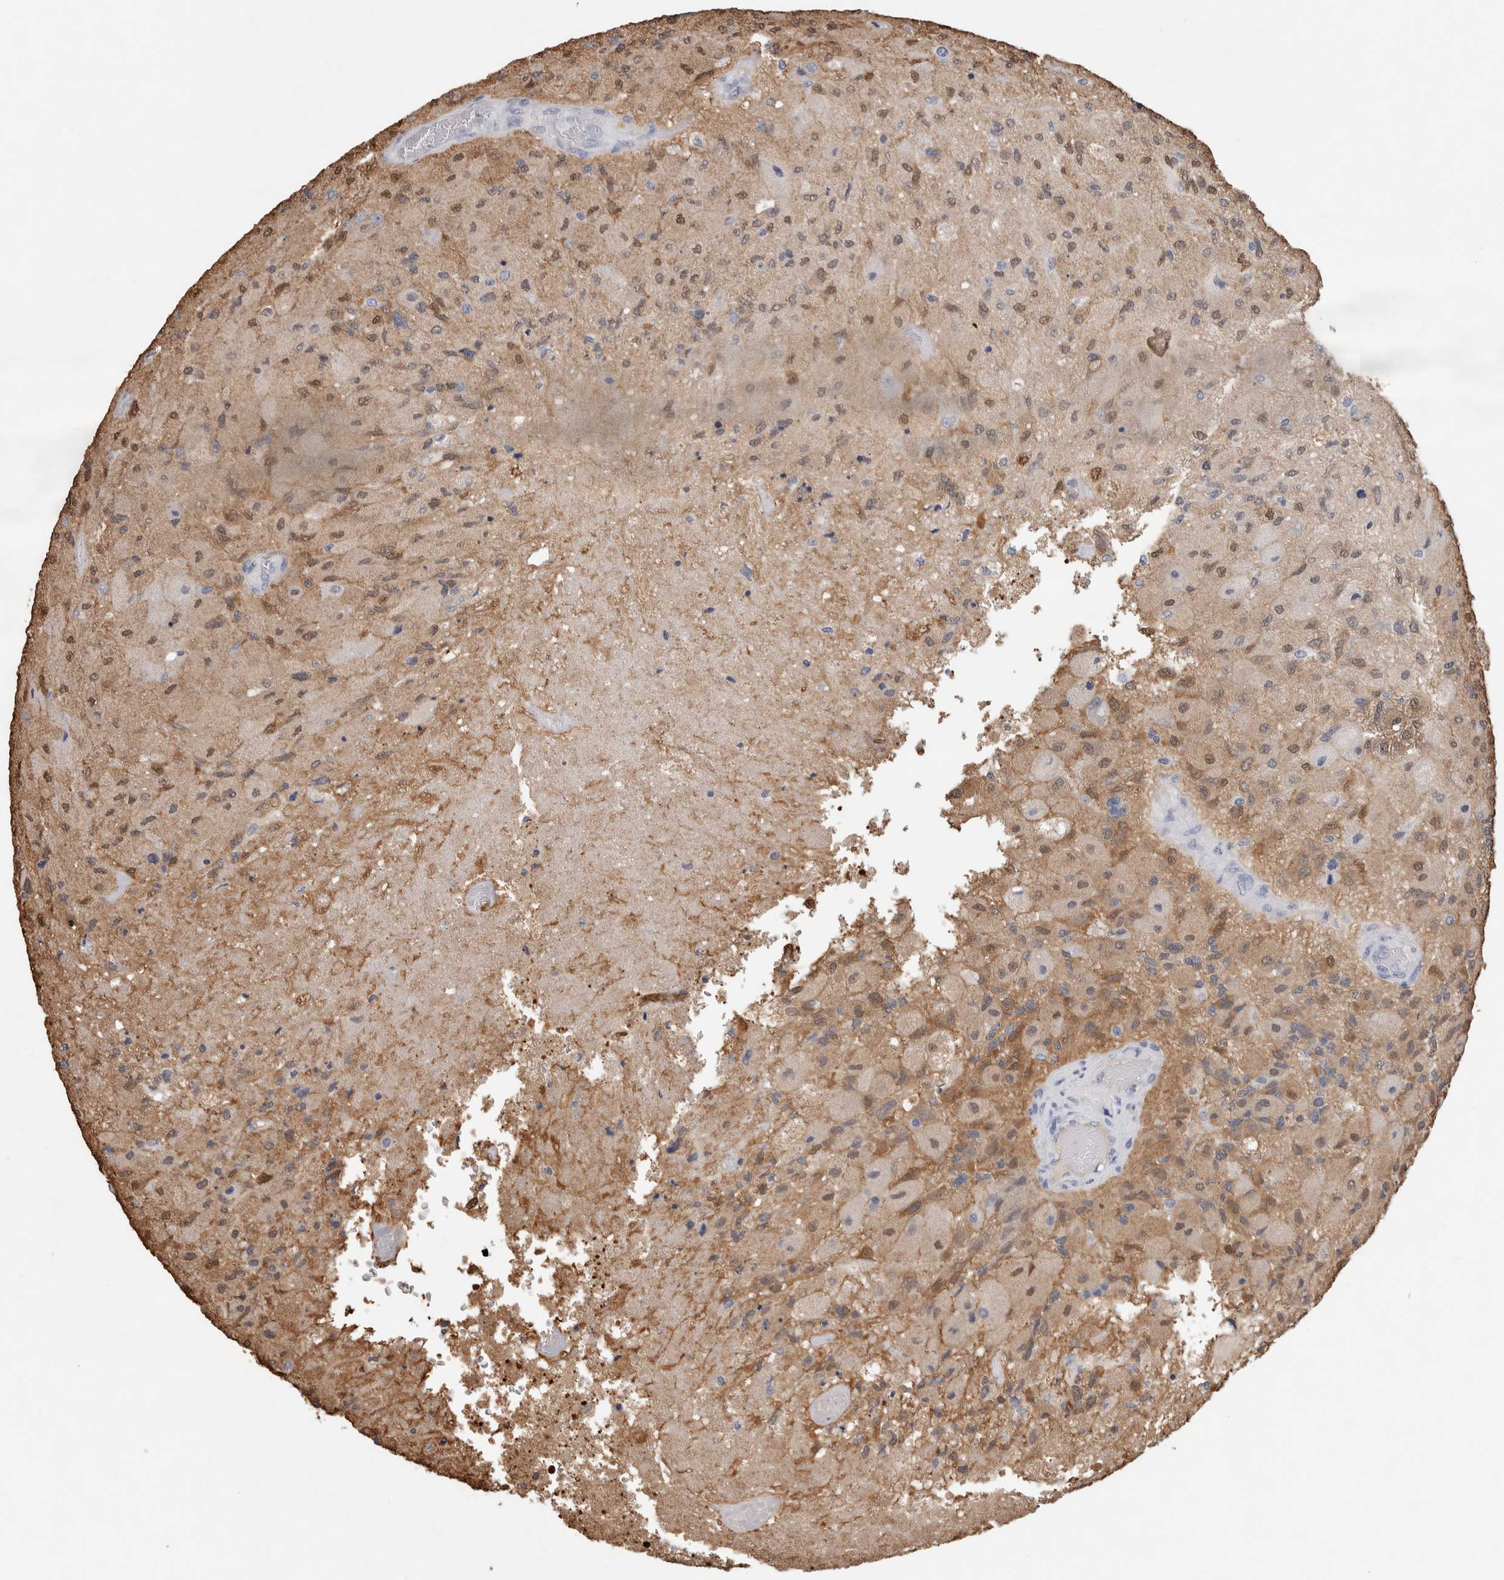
{"staining": {"intensity": "moderate", "quantity": ">75%", "location": "cytoplasmic/membranous,nuclear"}, "tissue": "glioma", "cell_type": "Tumor cells", "image_type": "cancer", "snomed": [{"axis": "morphology", "description": "Normal tissue, NOS"}, {"axis": "morphology", "description": "Glioma, malignant, High grade"}, {"axis": "topography", "description": "Cerebral cortex"}], "caption": "Immunohistochemistry (IHC) of human malignant glioma (high-grade) demonstrates medium levels of moderate cytoplasmic/membranous and nuclear positivity in about >75% of tumor cells.", "gene": "FABP7", "patient": {"sex": "male", "age": 77}}